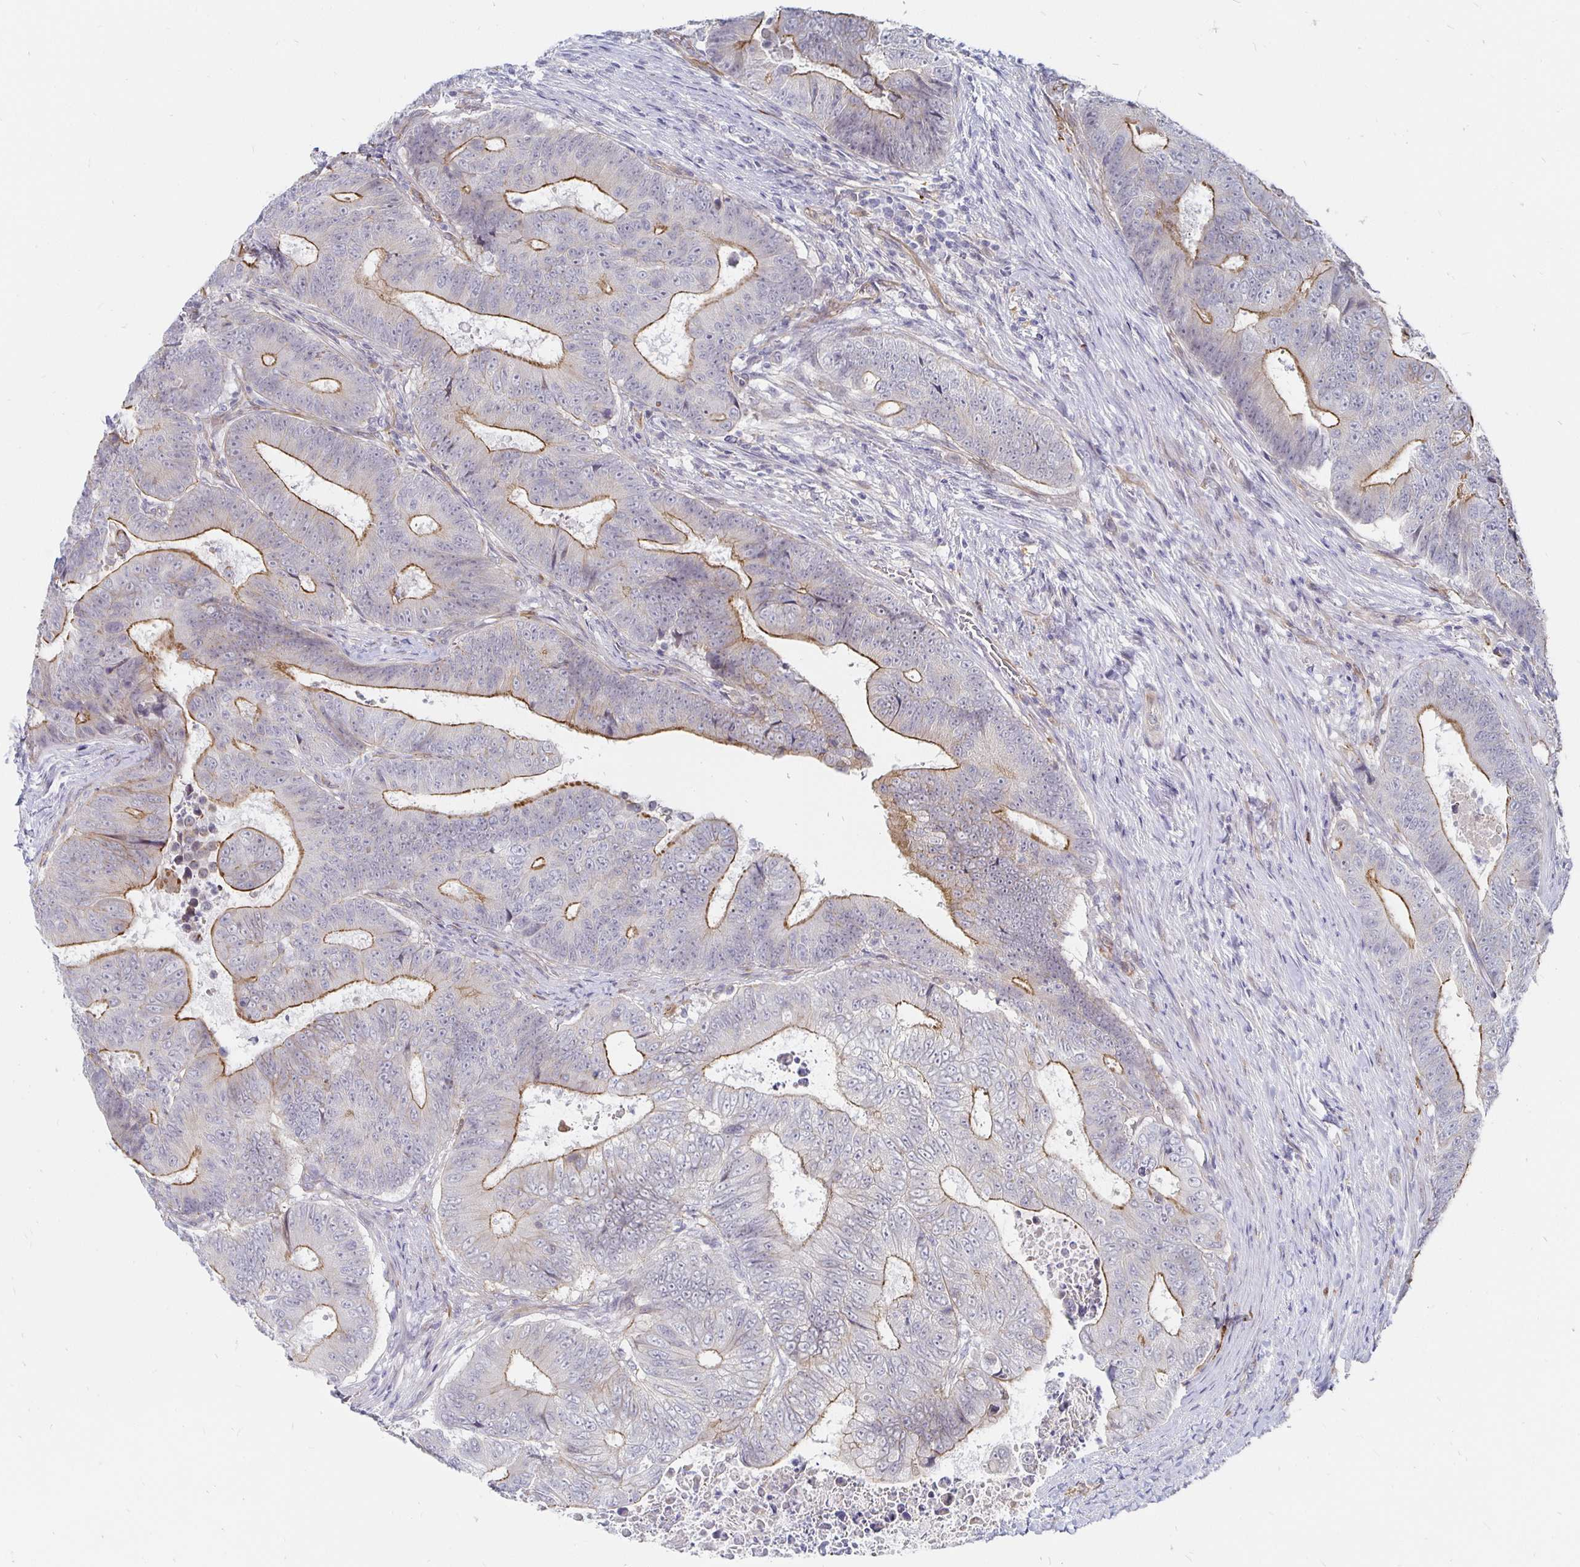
{"staining": {"intensity": "moderate", "quantity": "25%-75%", "location": "cytoplasmic/membranous"}, "tissue": "colorectal cancer", "cell_type": "Tumor cells", "image_type": "cancer", "snomed": [{"axis": "morphology", "description": "Adenocarcinoma, NOS"}, {"axis": "topography", "description": "Colon"}], "caption": "A medium amount of moderate cytoplasmic/membranous positivity is identified in about 25%-75% of tumor cells in colorectal adenocarcinoma tissue.", "gene": "CCDC85A", "patient": {"sex": "female", "age": 48}}